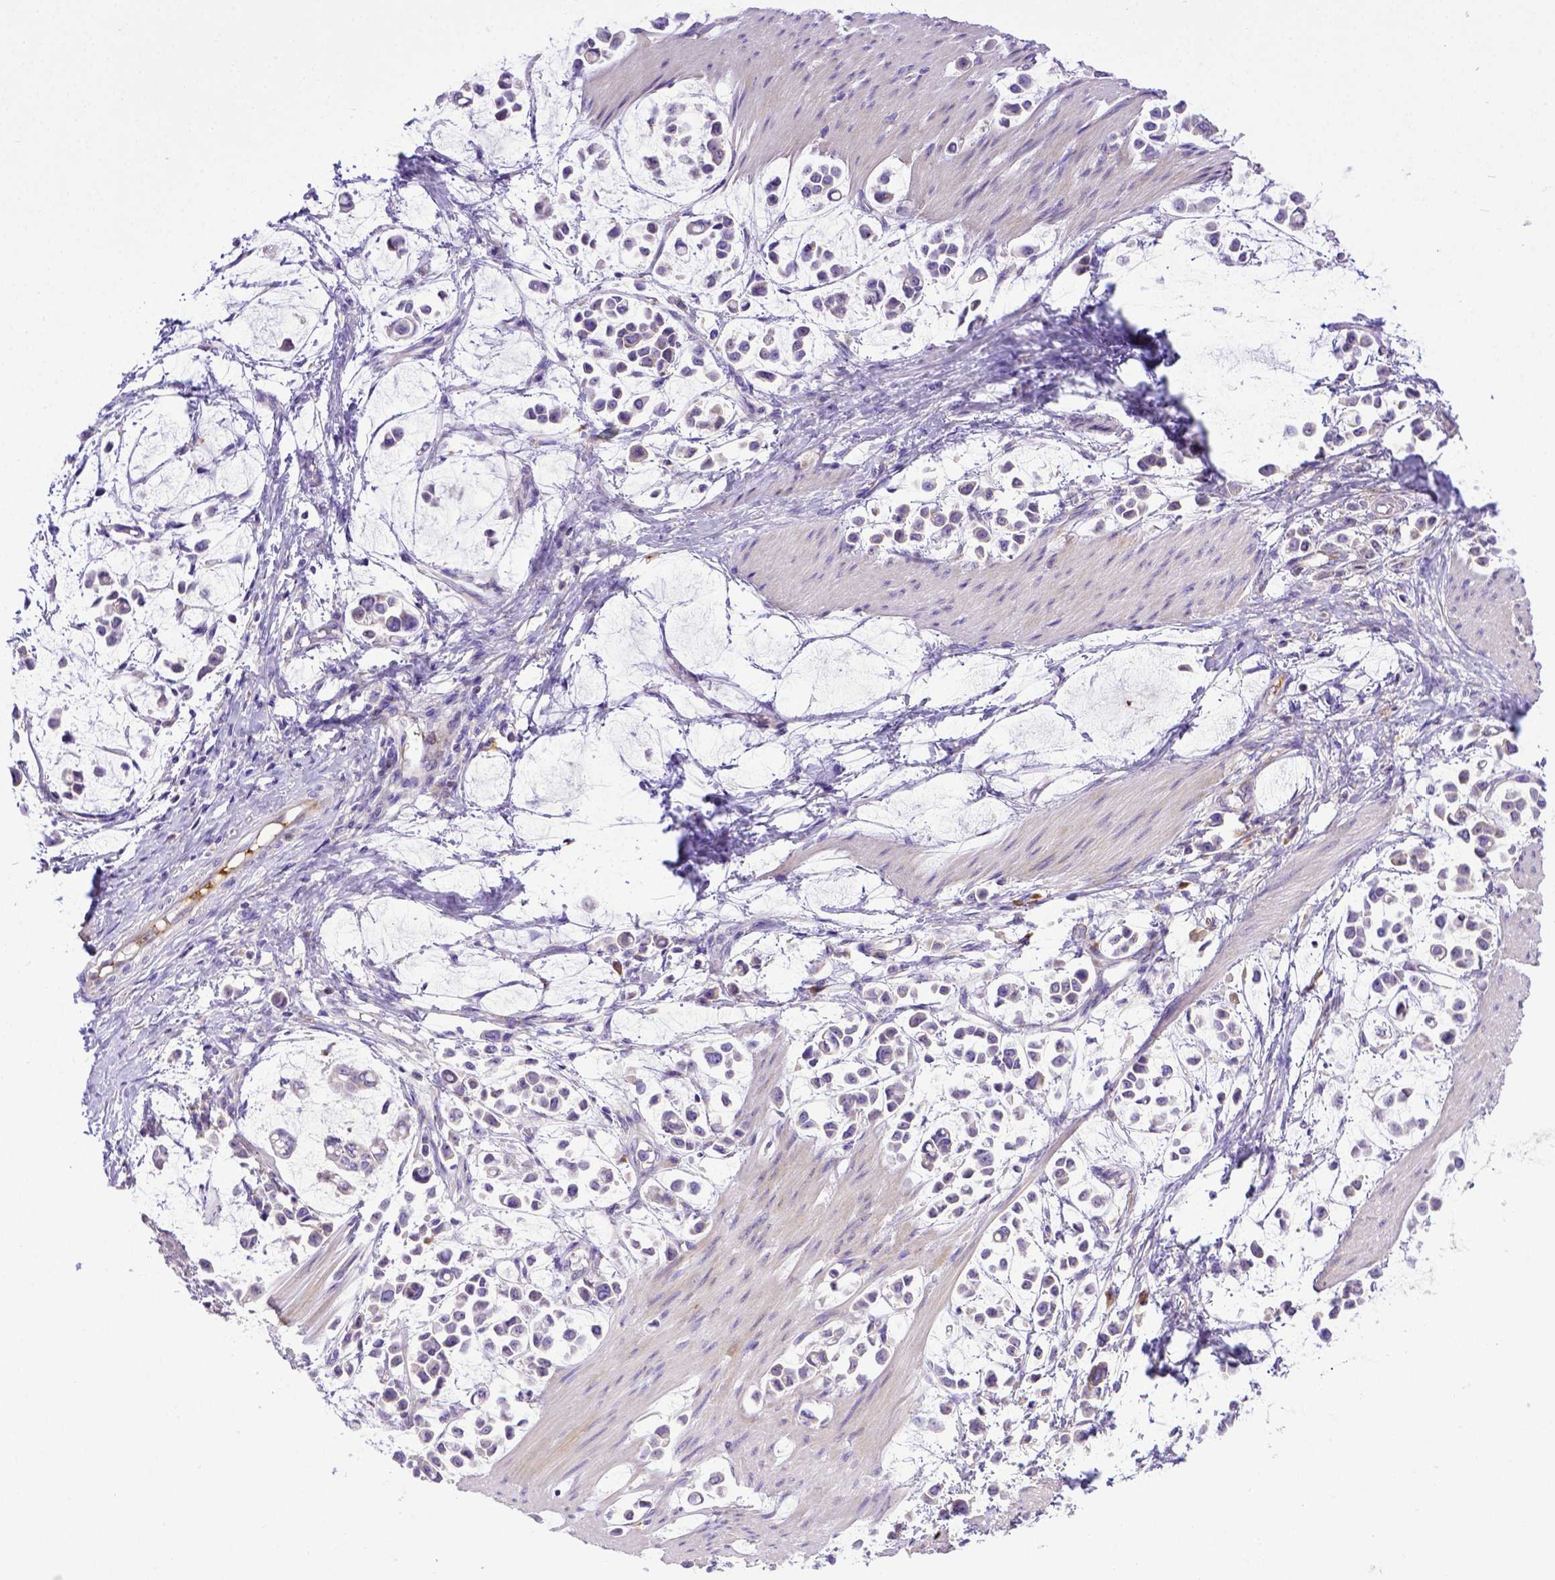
{"staining": {"intensity": "negative", "quantity": "none", "location": "none"}, "tissue": "stomach cancer", "cell_type": "Tumor cells", "image_type": "cancer", "snomed": [{"axis": "morphology", "description": "Adenocarcinoma, NOS"}, {"axis": "topography", "description": "Stomach"}], "caption": "IHC image of neoplastic tissue: human adenocarcinoma (stomach) stained with DAB (3,3'-diaminobenzidine) shows no significant protein positivity in tumor cells. The staining is performed using DAB (3,3'-diaminobenzidine) brown chromogen with nuclei counter-stained in using hematoxylin.", "gene": "CFAP300", "patient": {"sex": "male", "age": 82}}